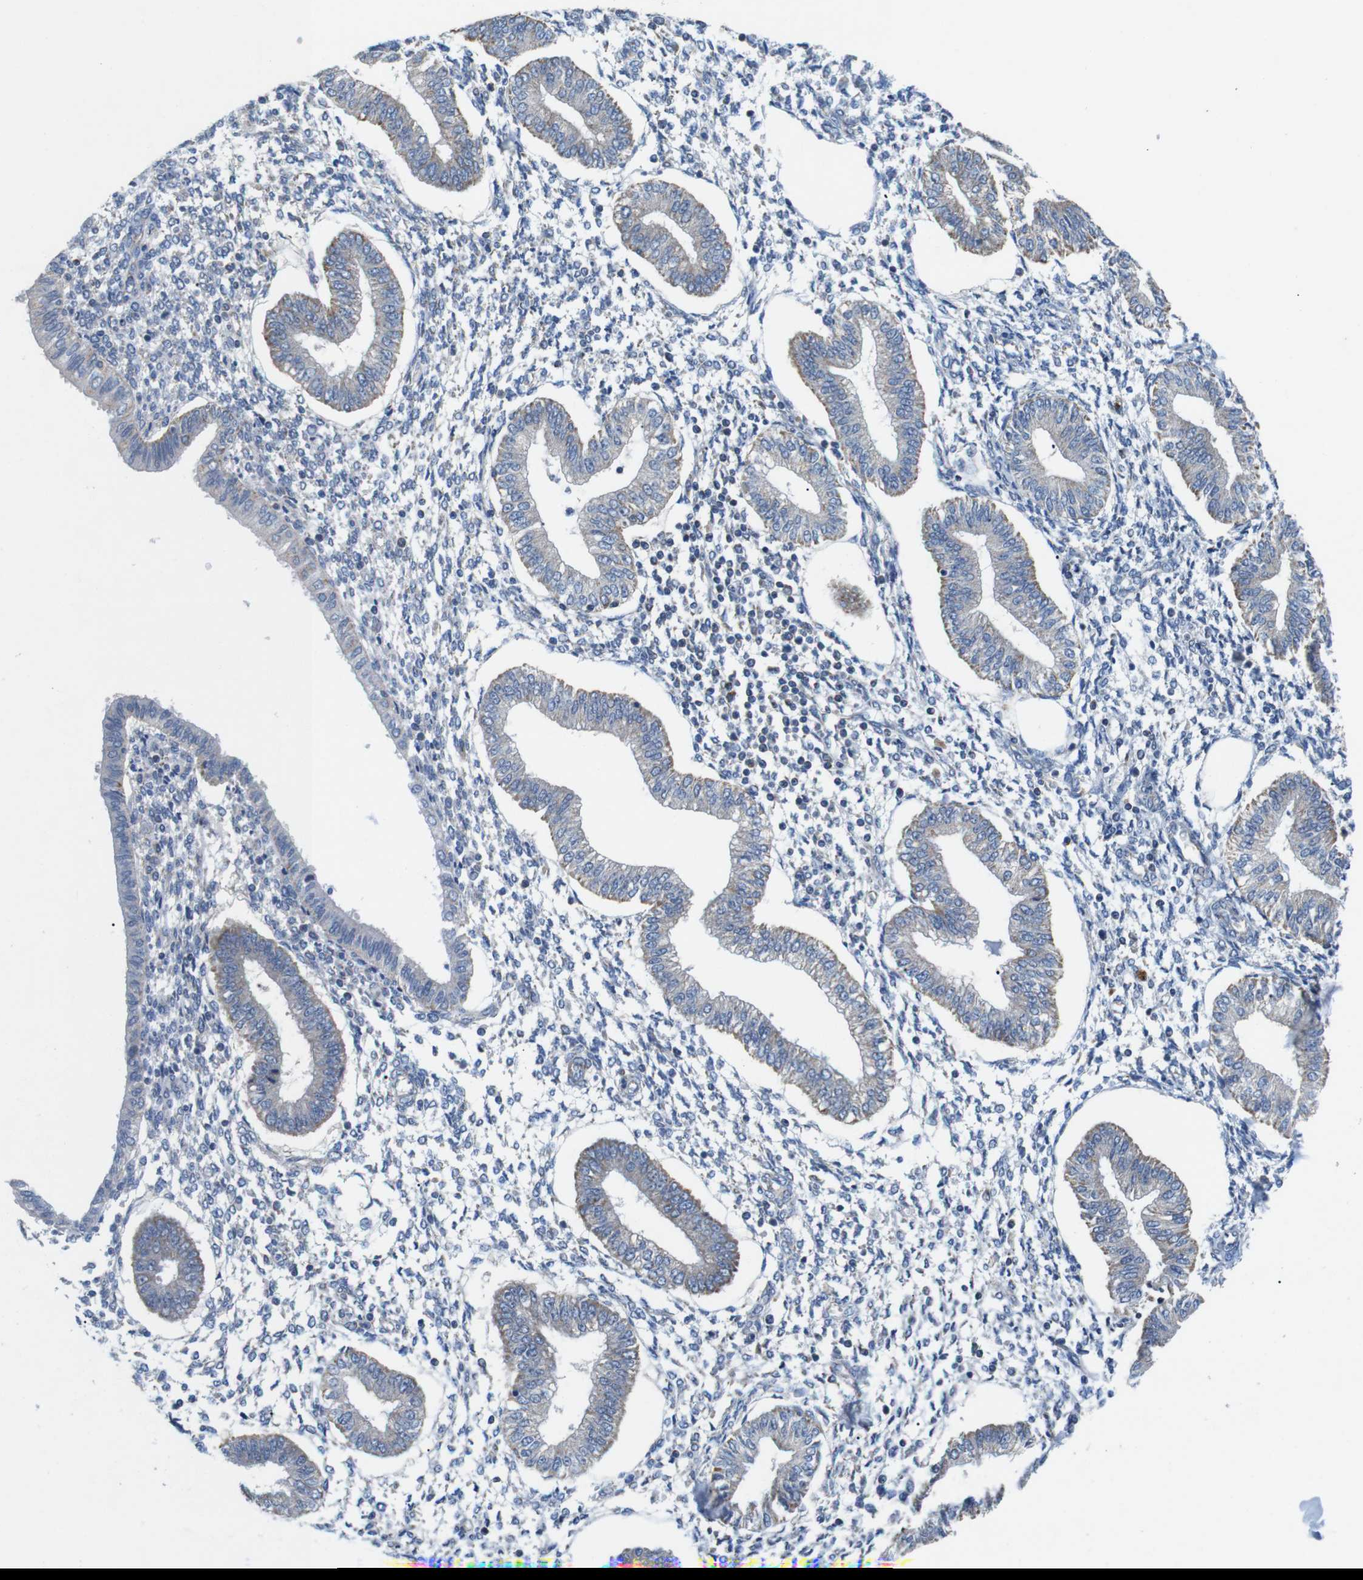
{"staining": {"intensity": "negative", "quantity": "none", "location": "none"}, "tissue": "endometrium", "cell_type": "Cells in endometrial stroma", "image_type": "normal", "snomed": [{"axis": "morphology", "description": "Normal tissue, NOS"}, {"axis": "topography", "description": "Endometrium"}], "caption": "High power microscopy histopathology image of an IHC micrograph of benign endometrium, revealing no significant positivity in cells in endometrial stroma.", "gene": "F2RL1", "patient": {"sex": "female", "age": 50}}